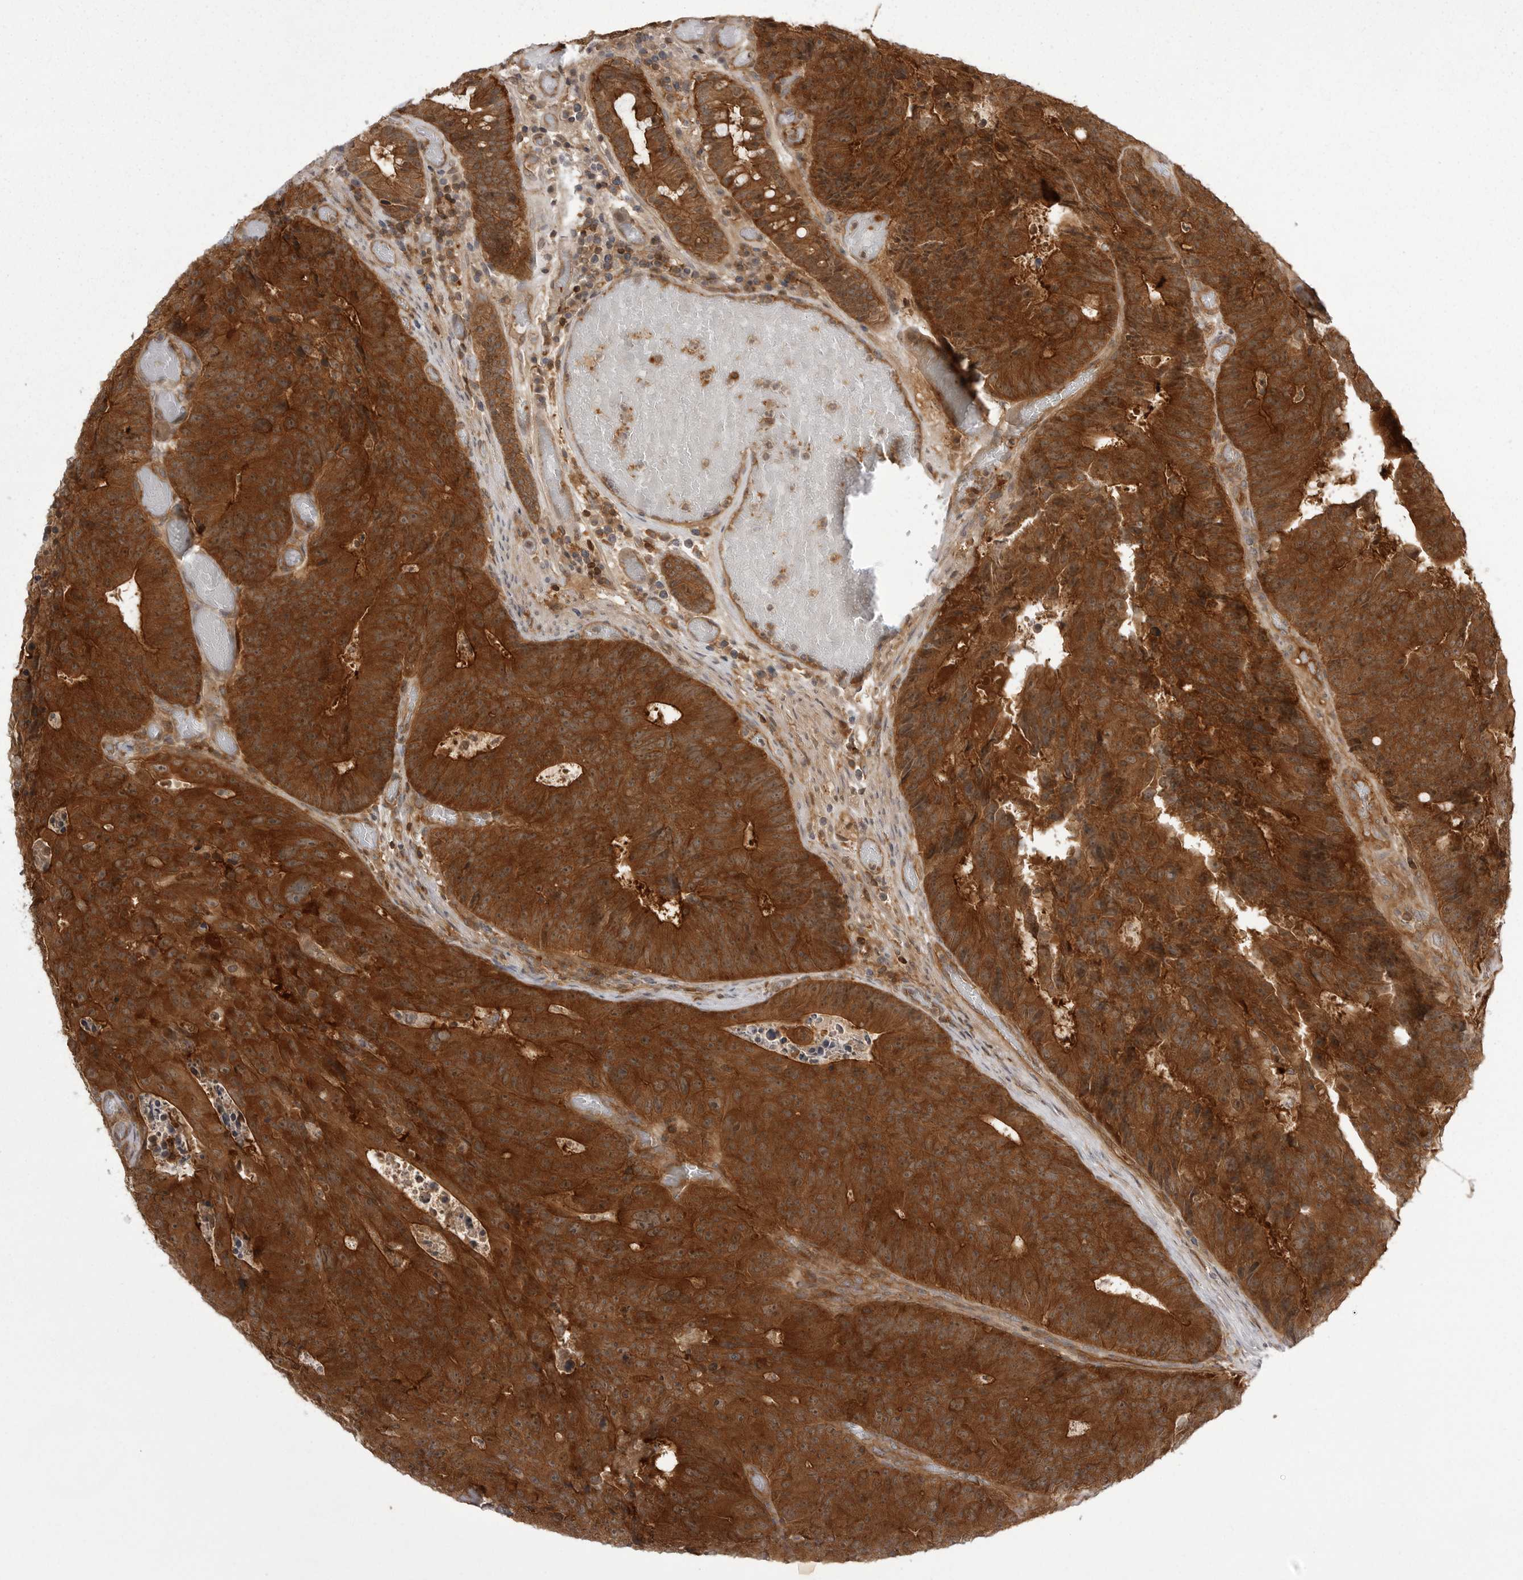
{"staining": {"intensity": "strong", "quantity": ">75%", "location": "cytoplasmic/membranous"}, "tissue": "colorectal cancer", "cell_type": "Tumor cells", "image_type": "cancer", "snomed": [{"axis": "morphology", "description": "Adenocarcinoma, NOS"}, {"axis": "topography", "description": "Colon"}], "caption": "A high amount of strong cytoplasmic/membranous positivity is present in about >75% of tumor cells in adenocarcinoma (colorectal) tissue. The protein of interest is stained brown, and the nuclei are stained in blue (DAB IHC with brightfield microscopy, high magnification).", "gene": "STK24", "patient": {"sex": "male", "age": 87}}